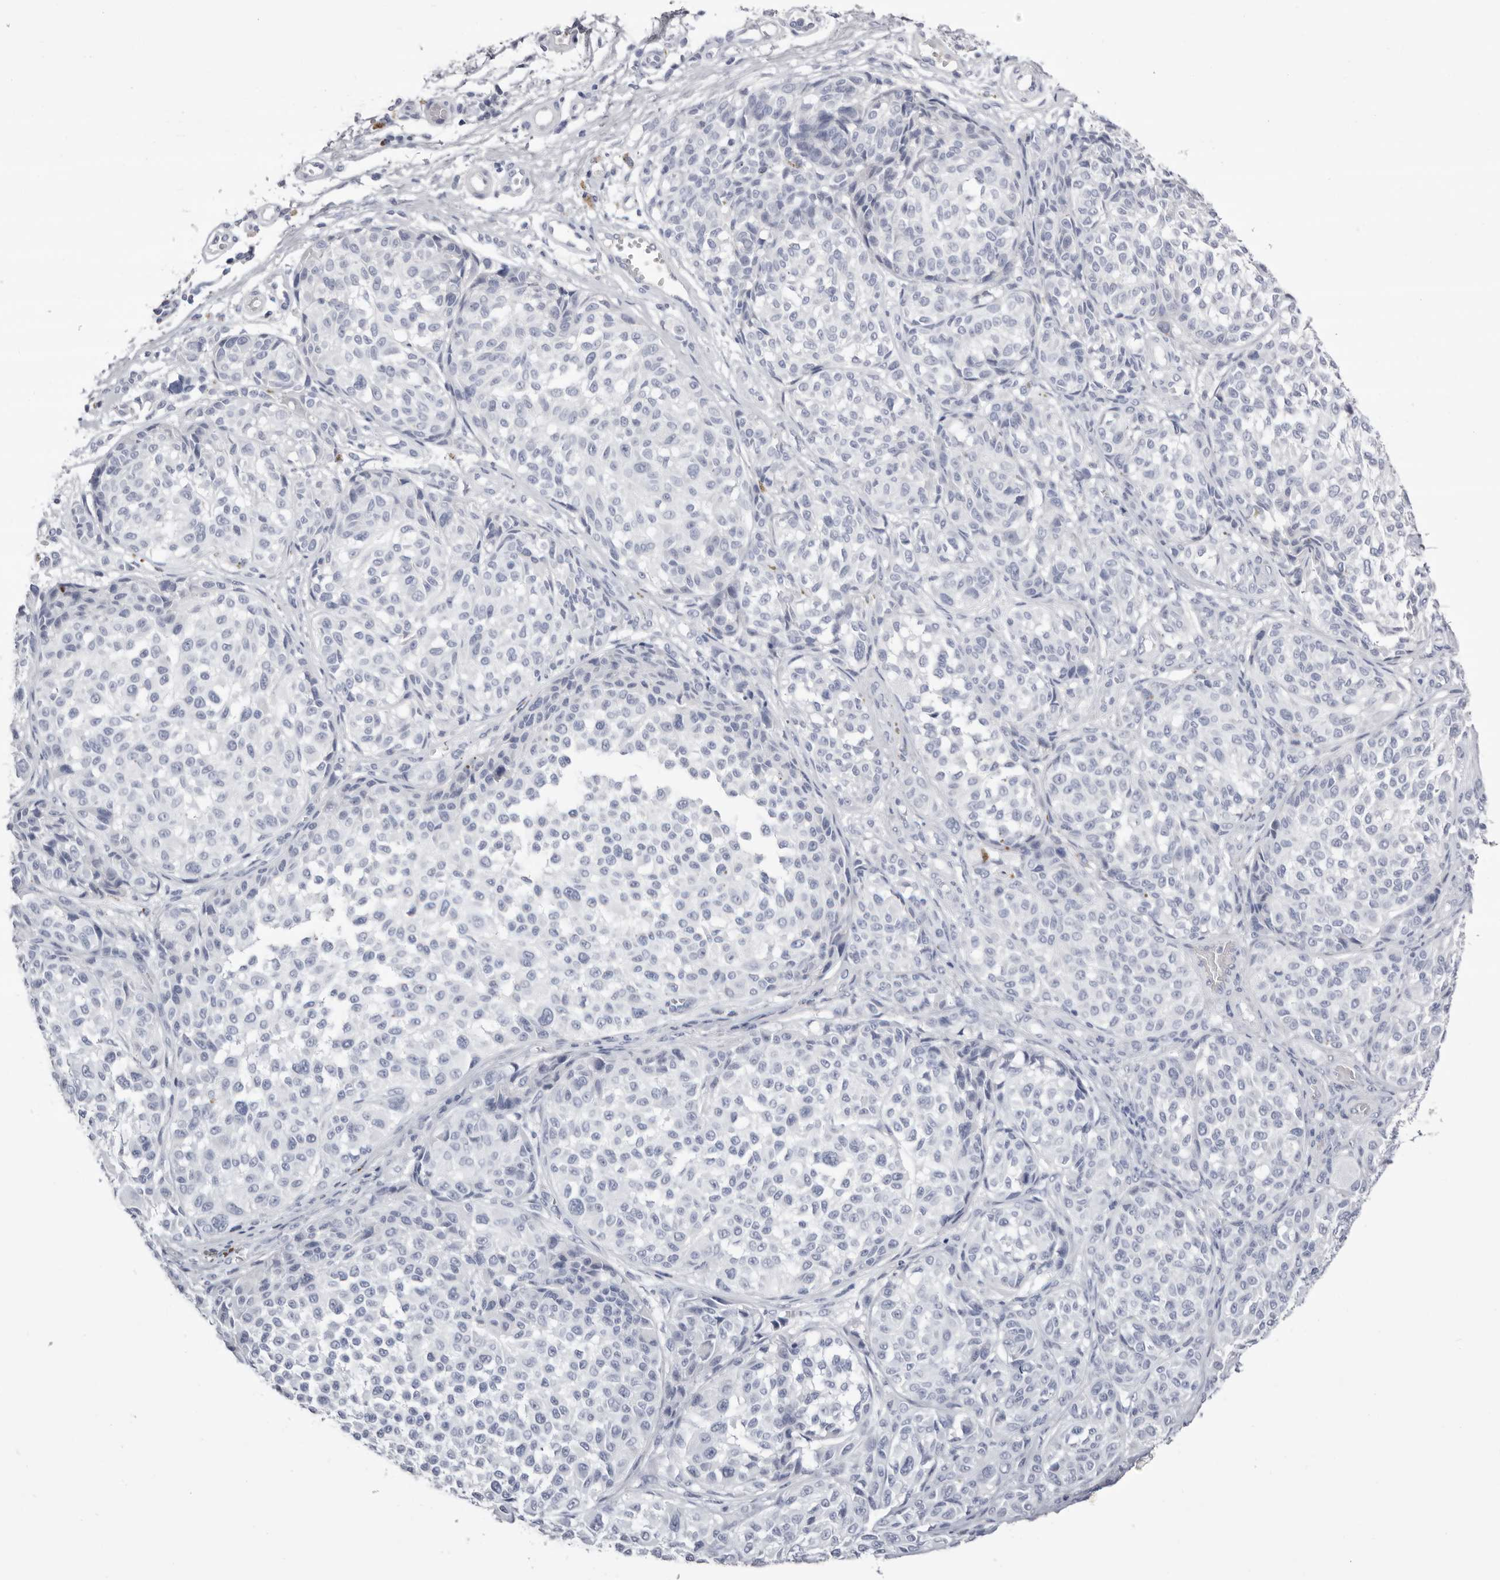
{"staining": {"intensity": "negative", "quantity": "none", "location": "none"}, "tissue": "melanoma", "cell_type": "Tumor cells", "image_type": "cancer", "snomed": [{"axis": "morphology", "description": "Malignant melanoma, NOS"}, {"axis": "topography", "description": "Skin"}], "caption": "This is a micrograph of immunohistochemistry staining of malignant melanoma, which shows no positivity in tumor cells. Nuclei are stained in blue.", "gene": "LPO", "patient": {"sex": "male", "age": 83}}